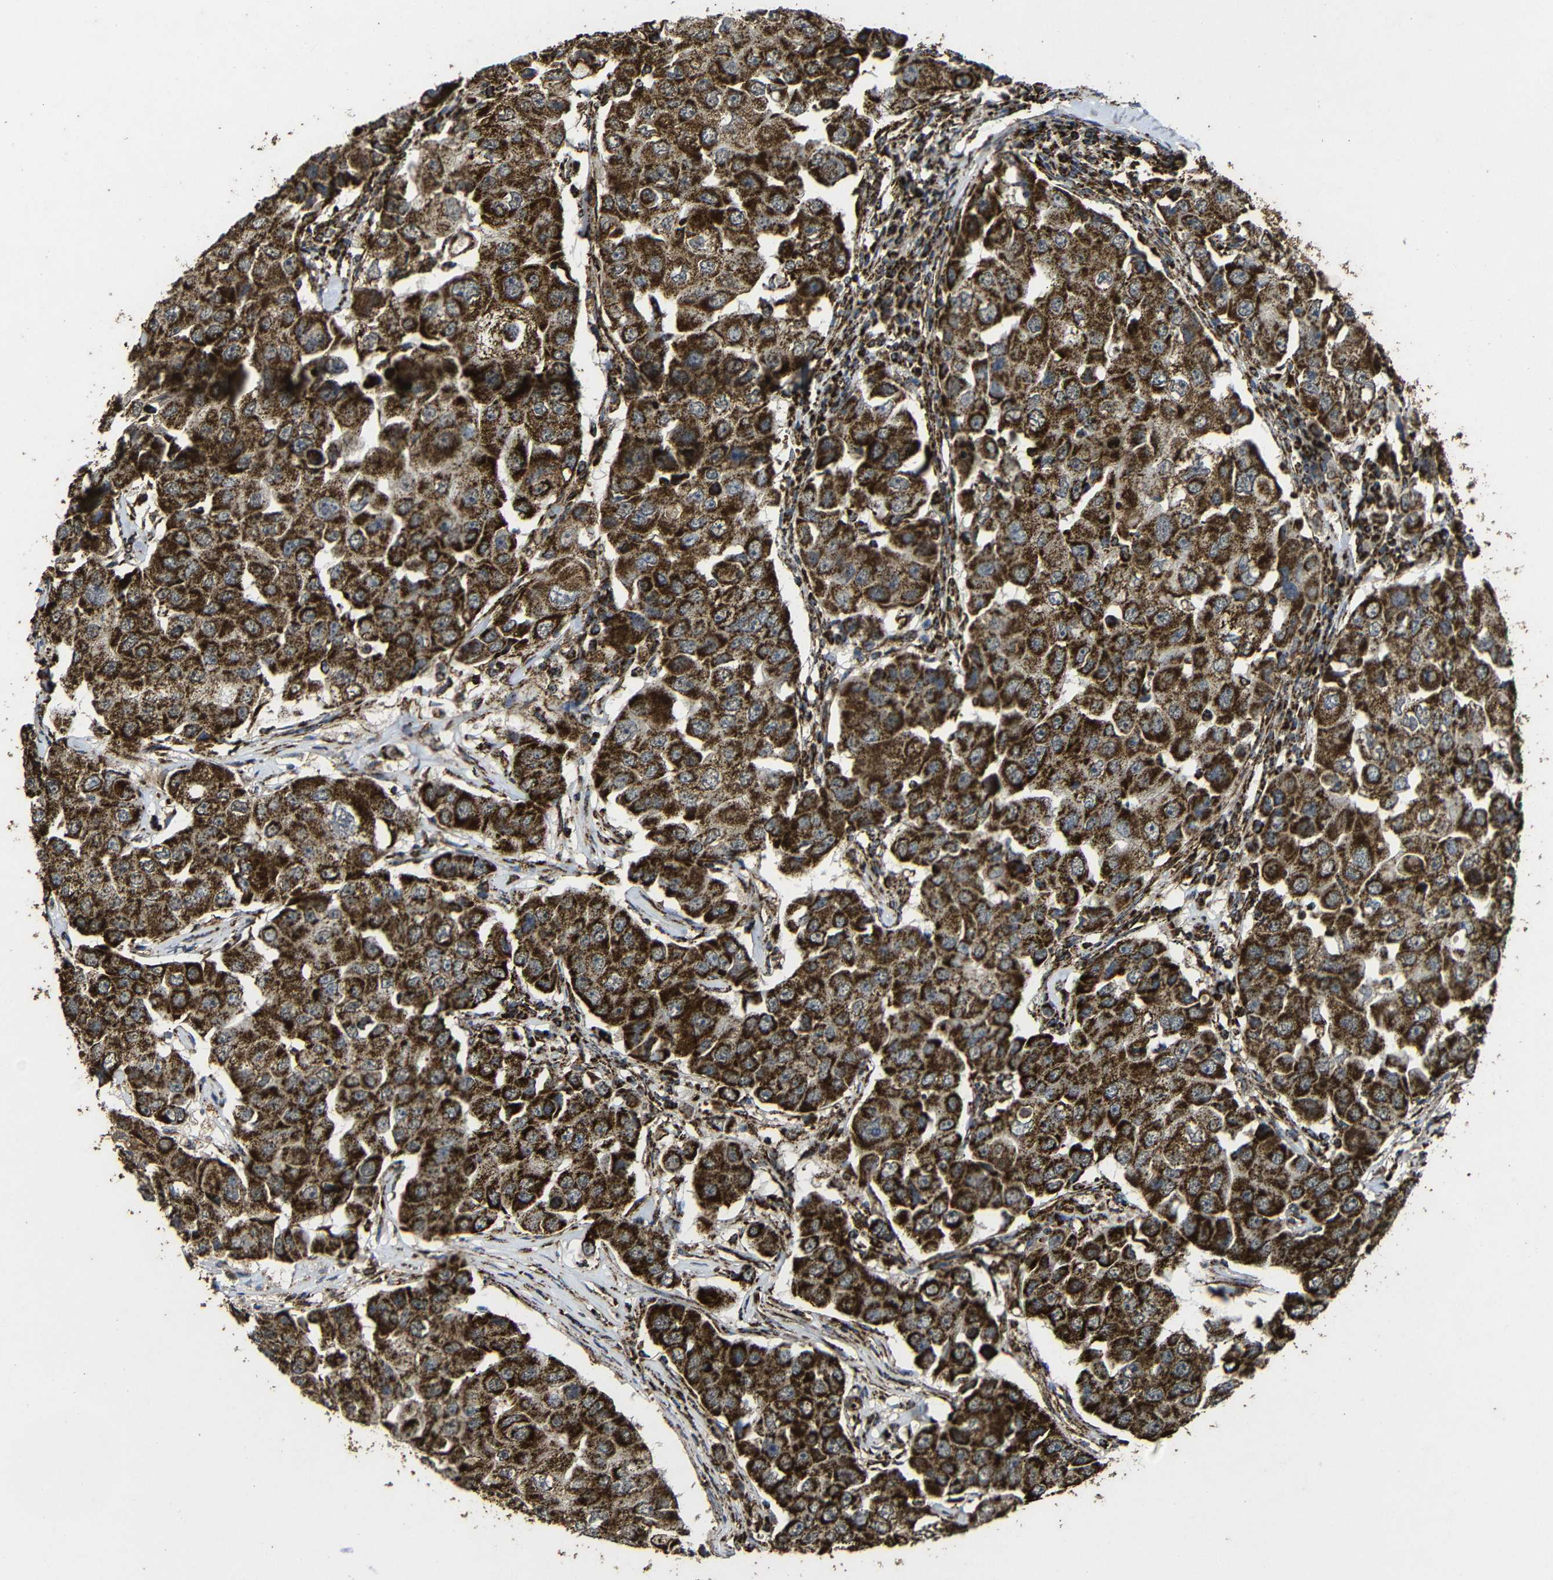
{"staining": {"intensity": "strong", "quantity": ">75%", "location": "cytoplasmic/membranous"}, "tissue": "breast cancer", "cell_type": "Tumor cells", "image_type": "cancer", "snomed": [{"axis": "morphology", "description": "Duct carcinoma"}, {"axis": "topography", "description": "Breast"}], "caption": "A photomicrograph of infiltrating ductal carcinoma (breast) stained for a protein displays strong cytoplasmic/membranous brown staining in tumor cells.", "gene": "ATP5F1A", "patient": {"sex": "female", "age": 27}}